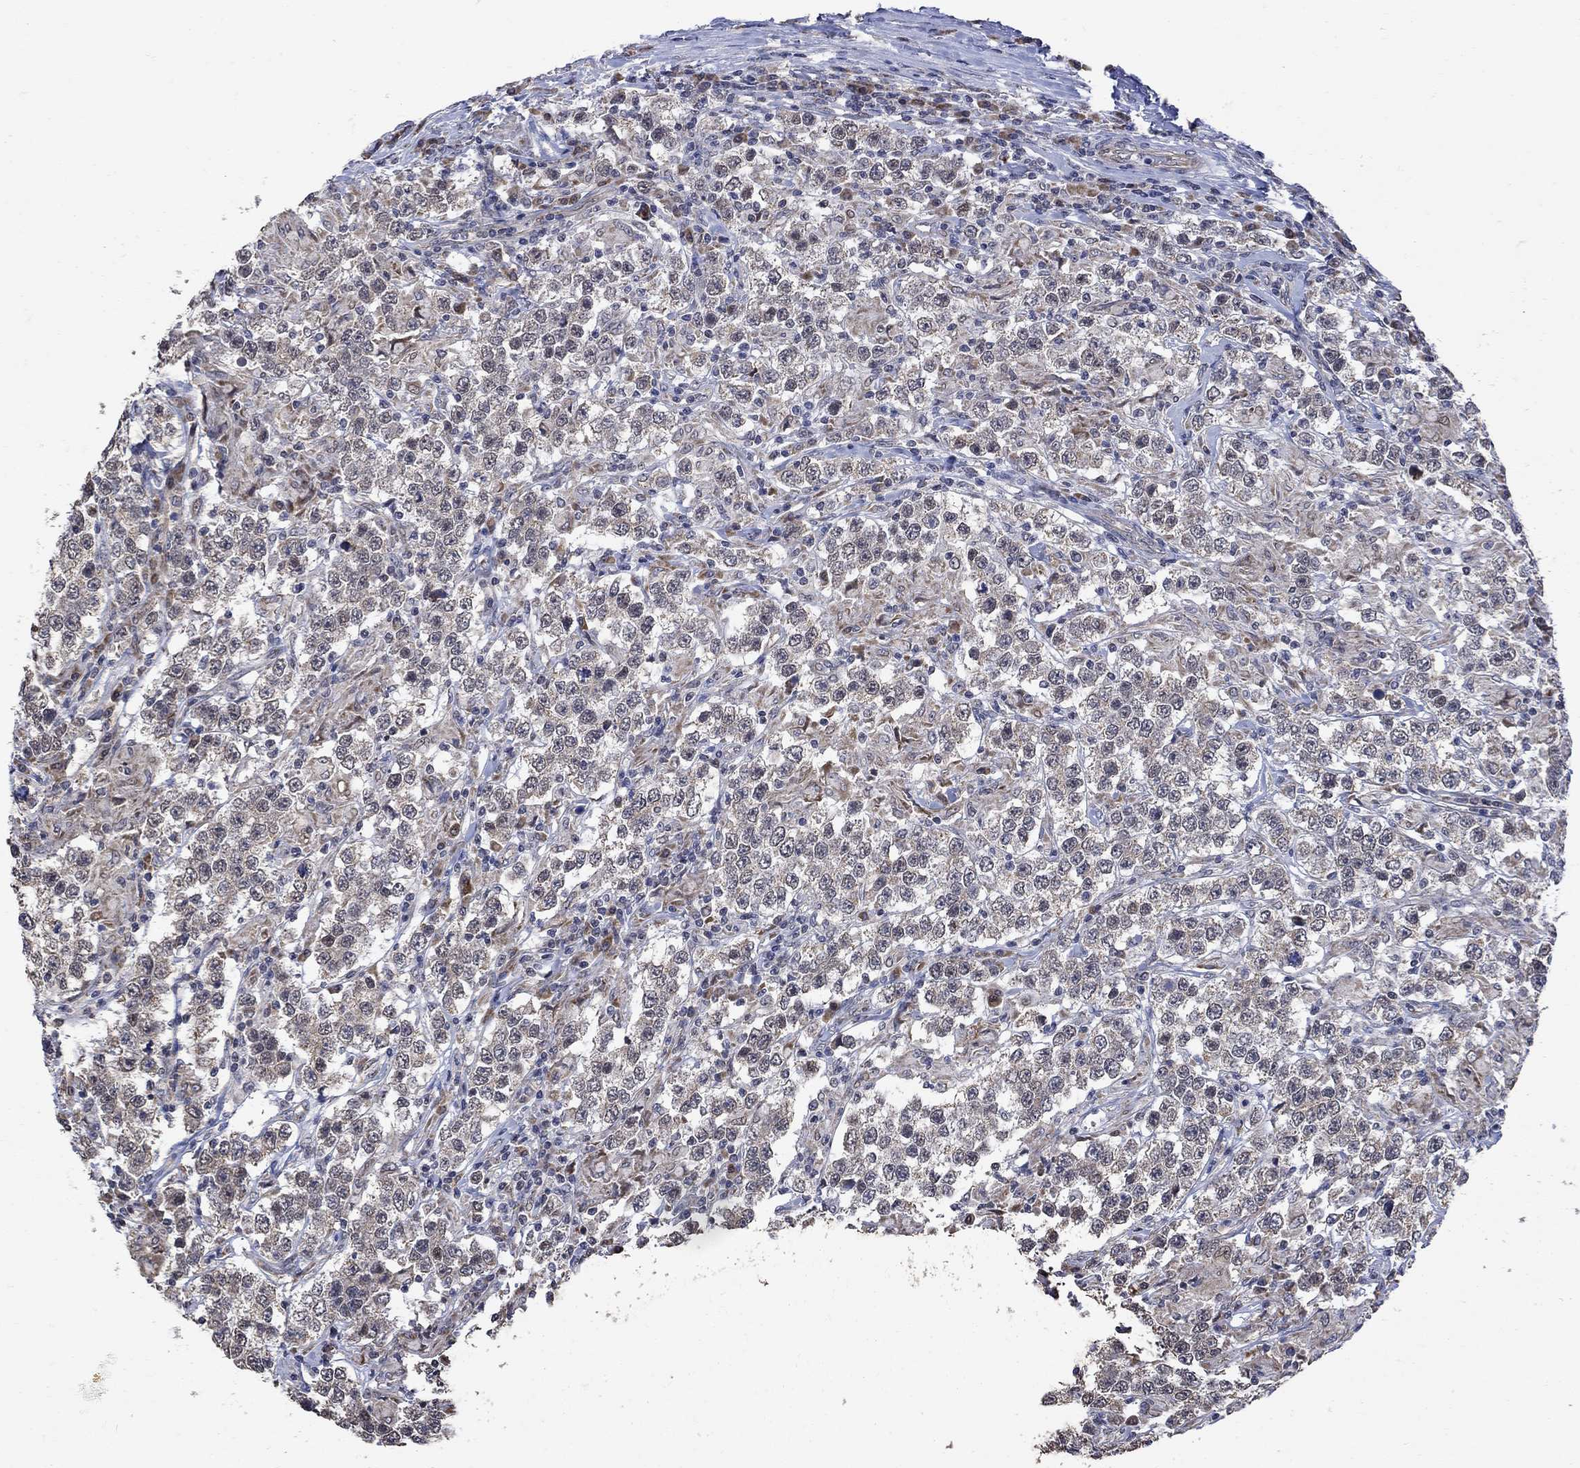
{"staining": {"intensity": "moderate", "quantity": "<25%", "location": "cytoplasmic/membranous"}, "tissue": "testis cancer", "cell_type": "Tumor cells", "image_type": "cancer", "snomed": [{"axis": "morphology", "description": "Seminoma, NOS"}, {"axis": "morphology", "description": "Carcinoma, Embryonal, NOS"}, {"axis": "topography", "description": "Testis"}], "caption": "Immunohistochemistry (DAB (3,3'-diaminobenzidine)) staining of testis seminoma demonstrates moderate cytoplasmic/membranous protein positivity in approximately <25% of tumor cells. Nuclei are stained in blue.", "gene": "ANKRA2", "patient": {"sex": "male", "age": 41}}